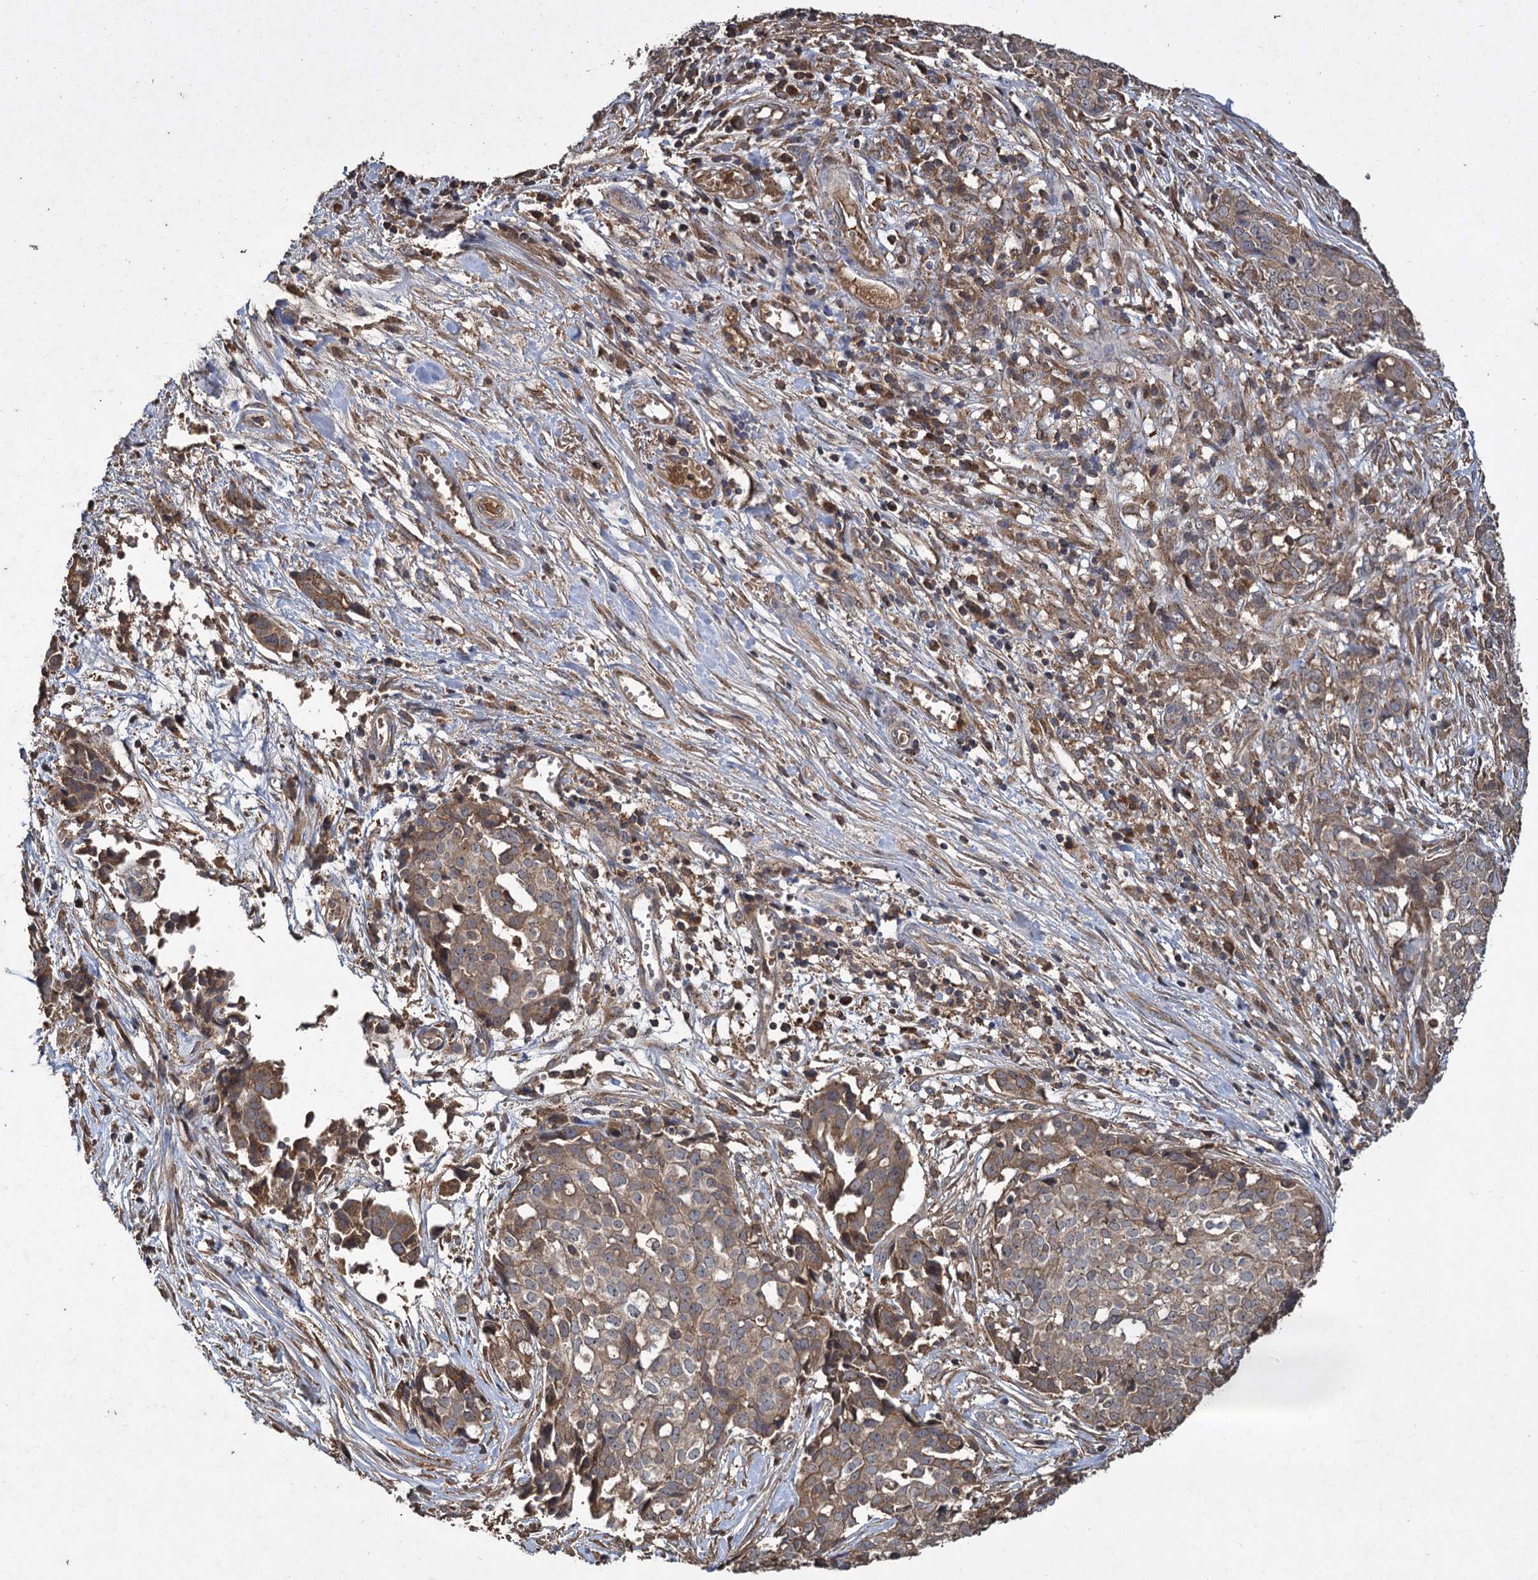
{"staining": {"intensity": "moderate", "quantity": ">75%", "location": "cytoplasmic/membranous"}, "tissue": "ovarian cancer", "cell_type": "Tumor cells", "image_type": "cancer", "snomed": [{"axis": "morphology", "description": "Cystadenocarcinoma, serous, NOS"}, {"axis": "topography", "description": "Soft tissue"}, {"axis": "topography", "description": "Ovary"}], "caption": "The micrograph demonstrates immunohistochemical staining of ovarian serous cystadenocarcinoma. There is moderate cytoplasmic/membranous staining is present in about >75% of tumor cells. The staining was performed using DAB, with brown indicating positive protein expression. Nuclei are stained blue with hematoxylin.", "gene": "GCLC", "patient": {"sex": "female", "age": 57}}